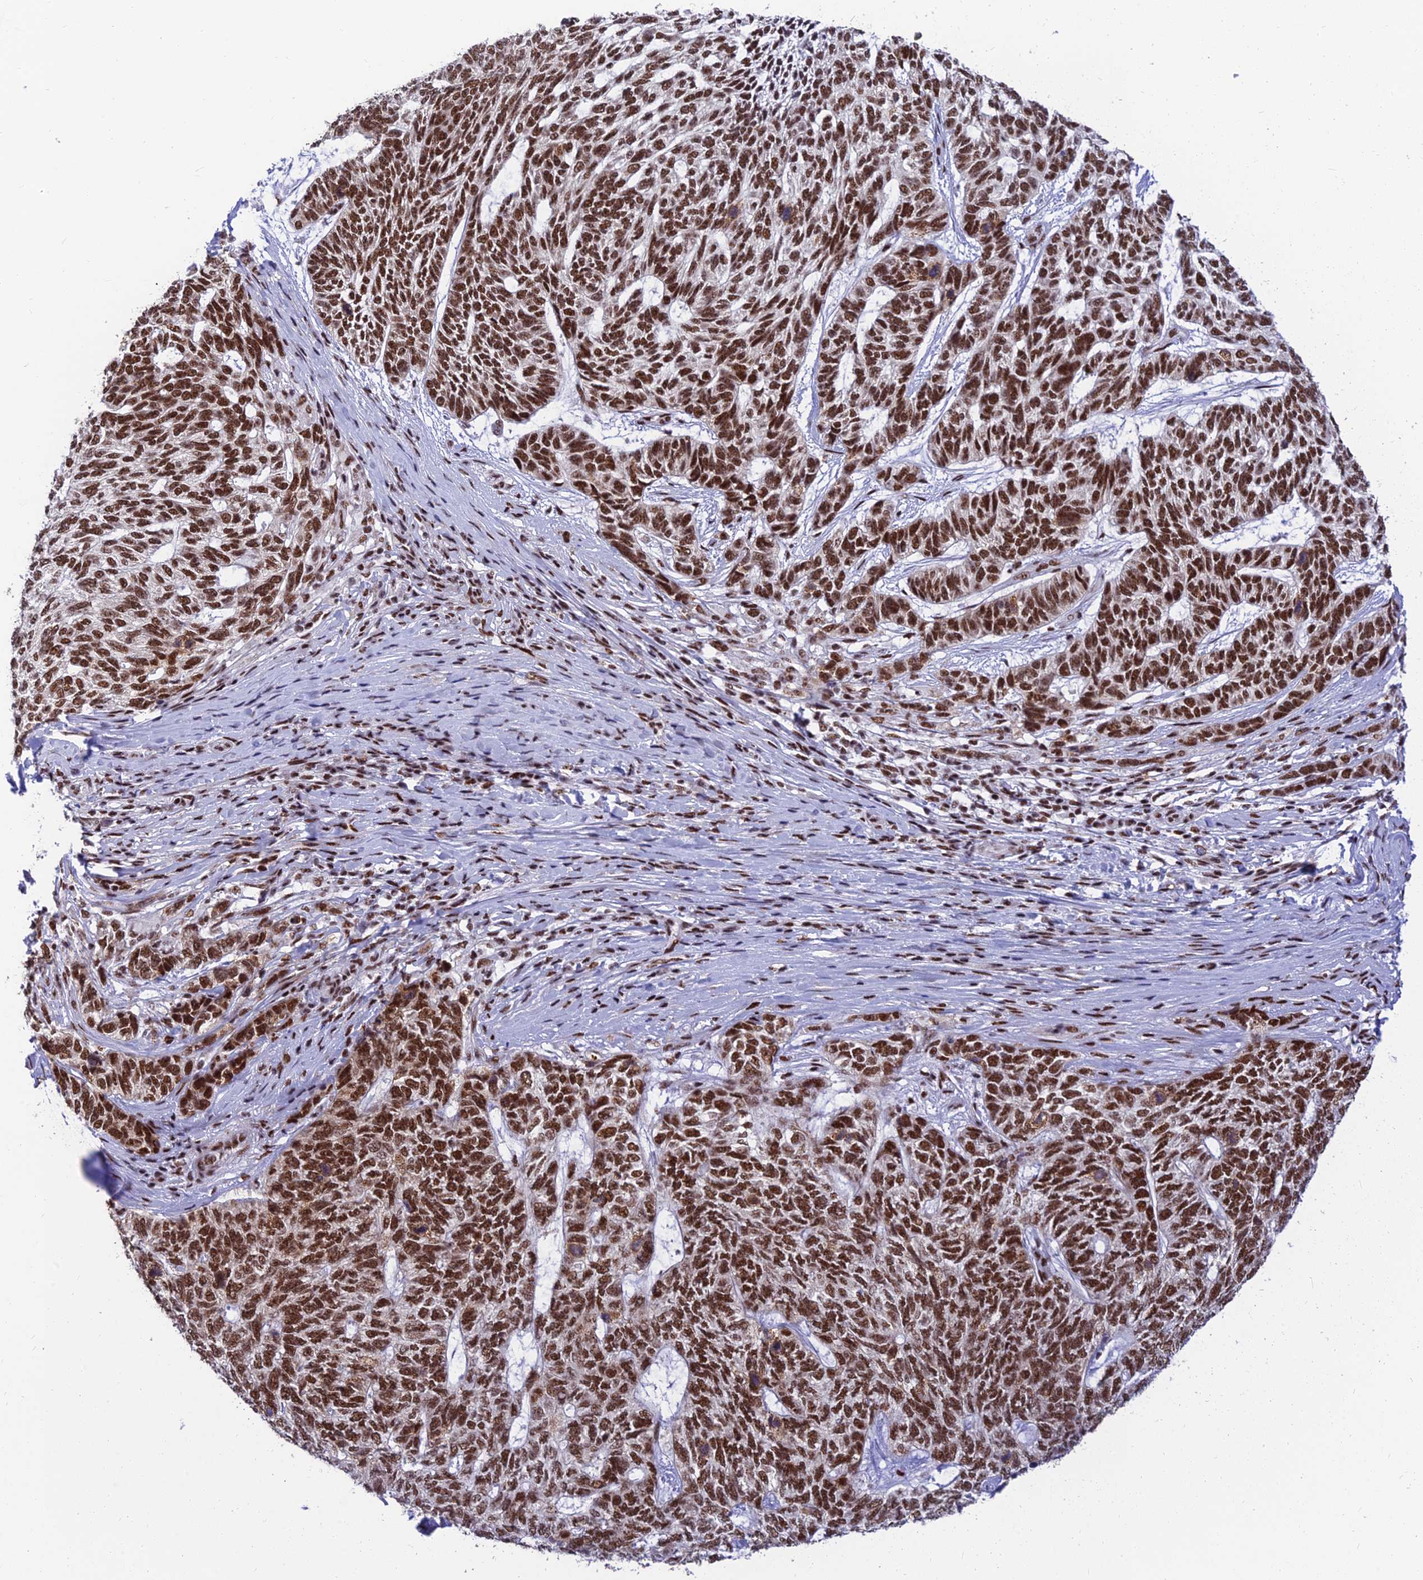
{"staining": {"intensity": "strong", "quantity": ">75%", "location": "nuclear"}, "tissue": "skin cancer", "cell_type": "Tumor cells", "image_type": "cancer", "snomed": [{"axis": "morphology", "description": "Basal cell carcinoma"}, {"axis": "topography", "description": "Skin"}], "caption": "IHC (DAB) staining of skin cancer exhibits strong nuclear protein positivity in approximately >75% of tumor cells. The protein is shown in brown color, while the nuclei are stained blue.", "gene": "USP22", "patient": {"sex": "female", "age": 65}}